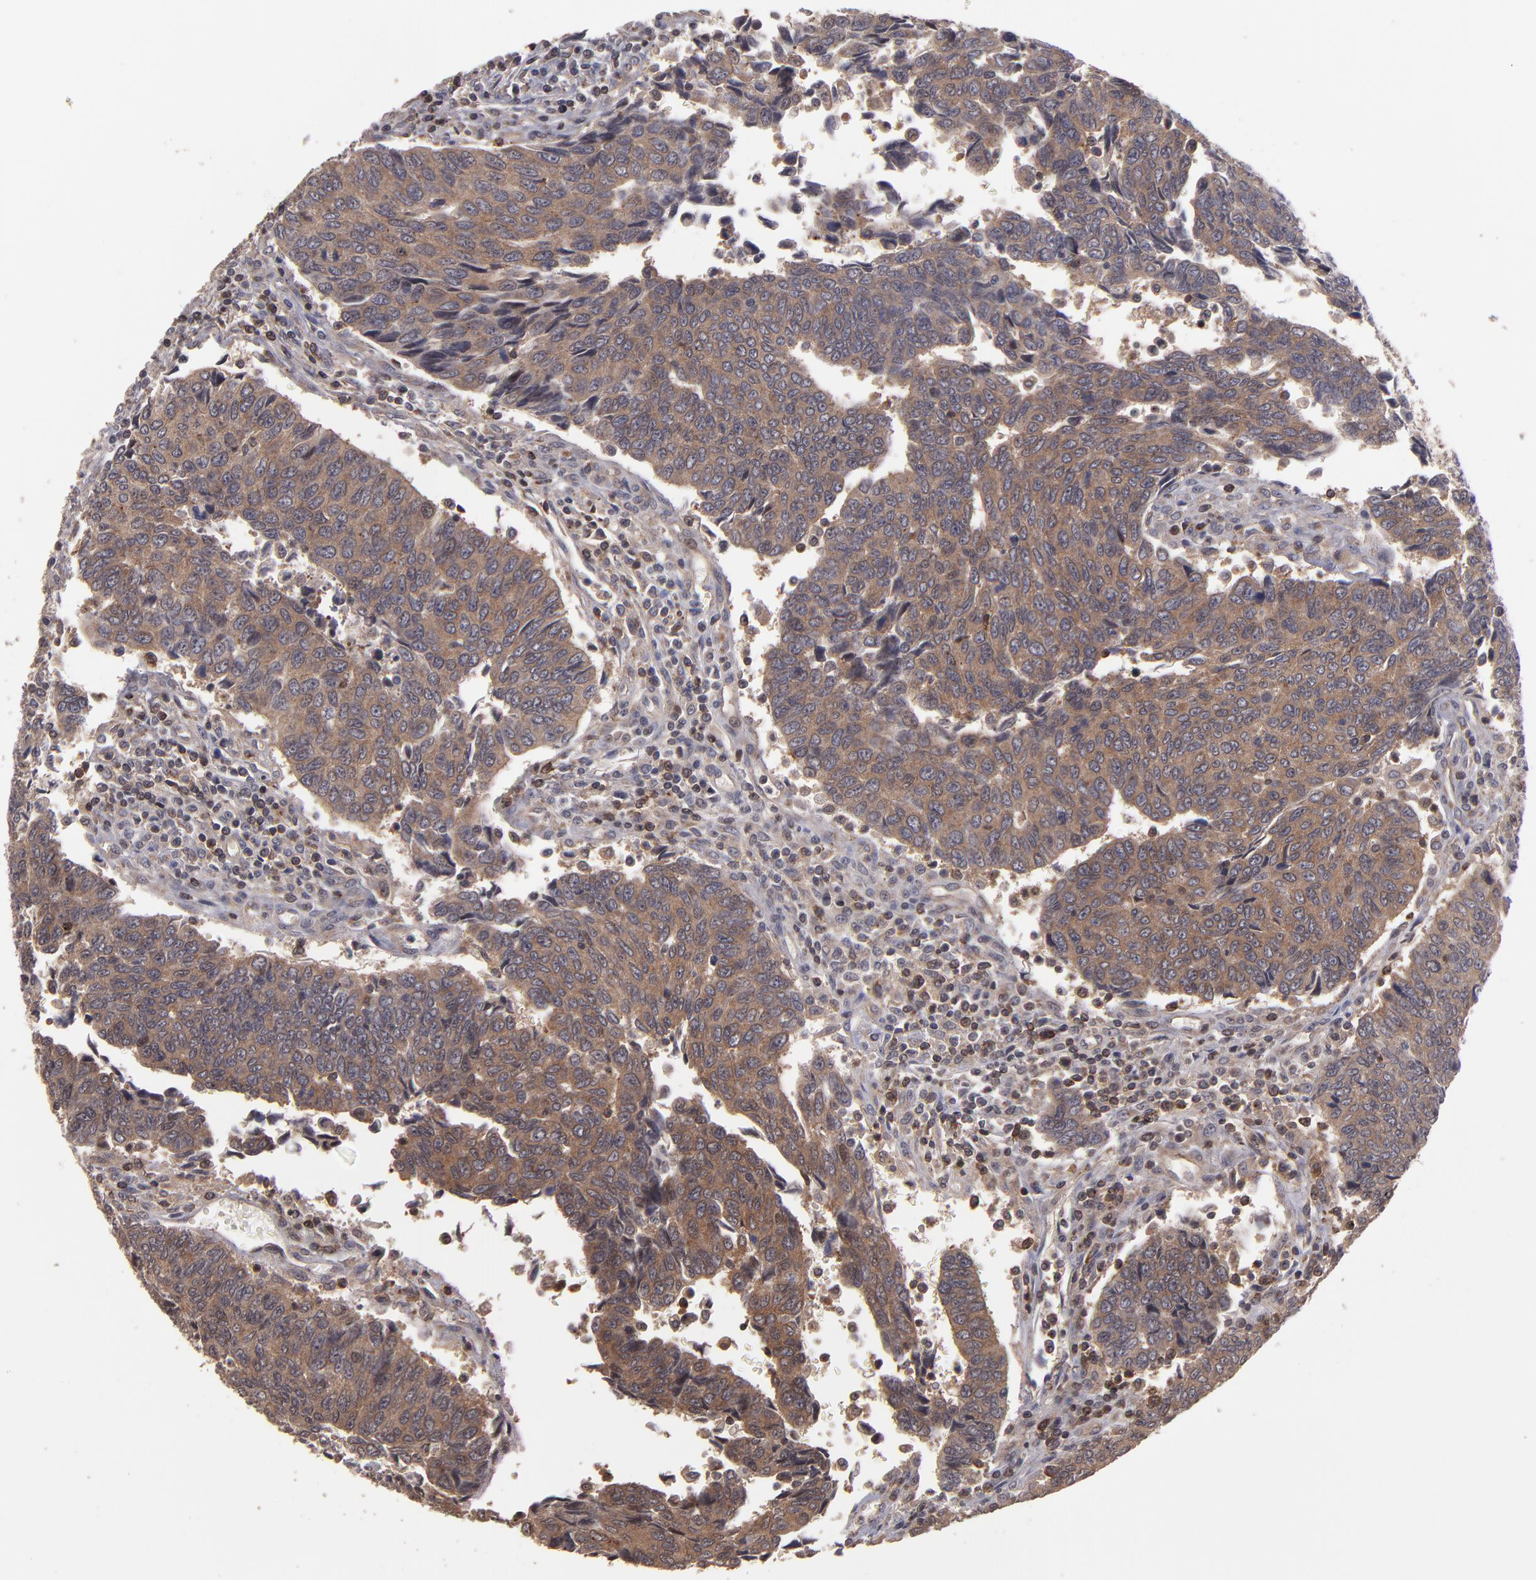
{"staining": {"intensity": "moderate", "quantity": ">75%", "location": "cytoplasmic/membranous"}, "tissue": "urothelial cancer", "cell_type": "Tumor cells", "image_type": "cancer", "snomed": [{"axis": "morphology", "description": "Urothelial carcinoma, High grade"}, {"axis": "topography", "description": "Urinary bladder"}], "caption": "Immunohistochemistry (DAB (3,3'-diaminobenzidine)) staining of urothelial cancer reveals moderate cytoplasmic/membranous protein positivity in approximately >75% of tumor cells.", "gene": "NF2", "patient": {"sex": "male", "age": 86}}